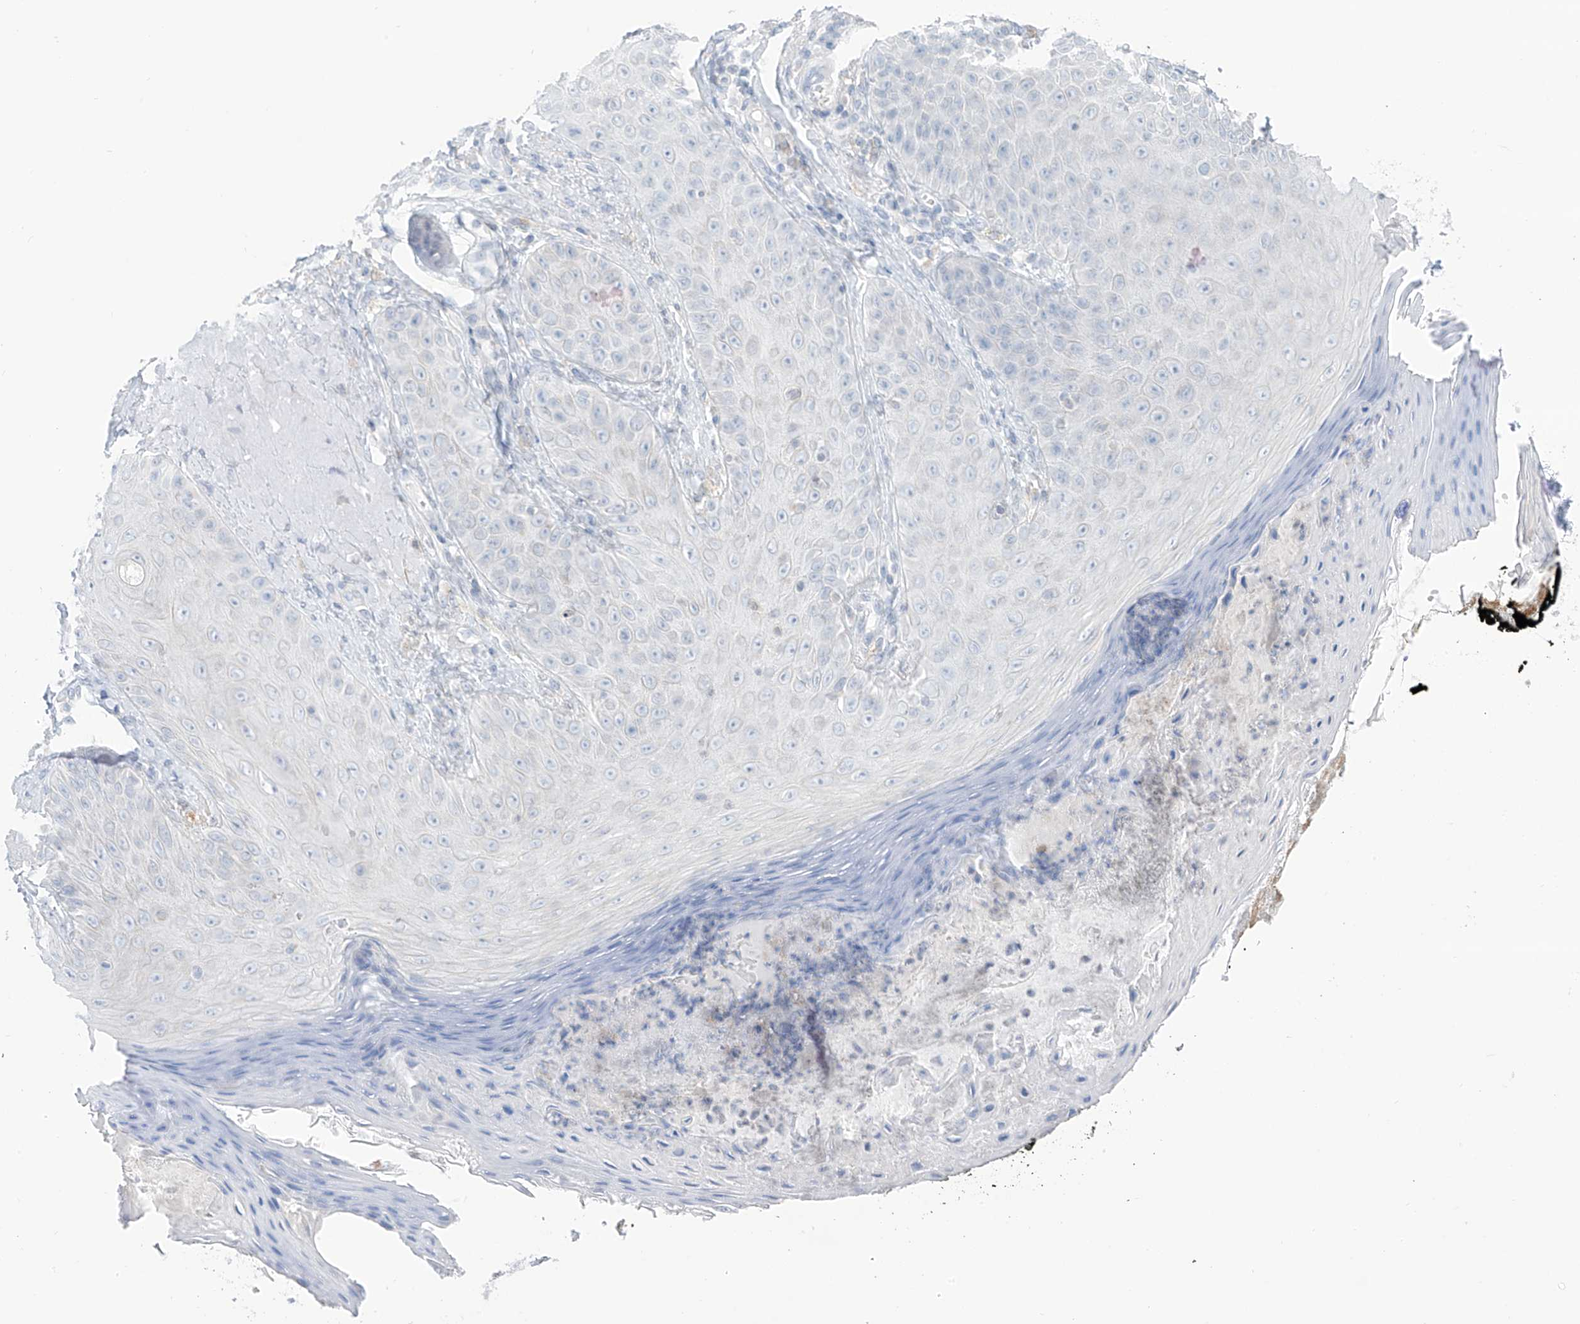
{"staining": {"intensity": "negative", "quantity": "none", "location": "none"}, "tissue": "skin", "cell_type": "Fibroblasts", "image_type": "normal", "snomed": [{"axis": "morphology", "description": "Normal tissue, NOS"}, {"axis": "topography", "description": "Skin"}], "caption": "Immunohistochemistry (IHC) of unremarkable human skin demonstrates no positivity in fibroblasts.", "gene": "TBXAS1", "patient": {"sex": "male", "age": 57}}